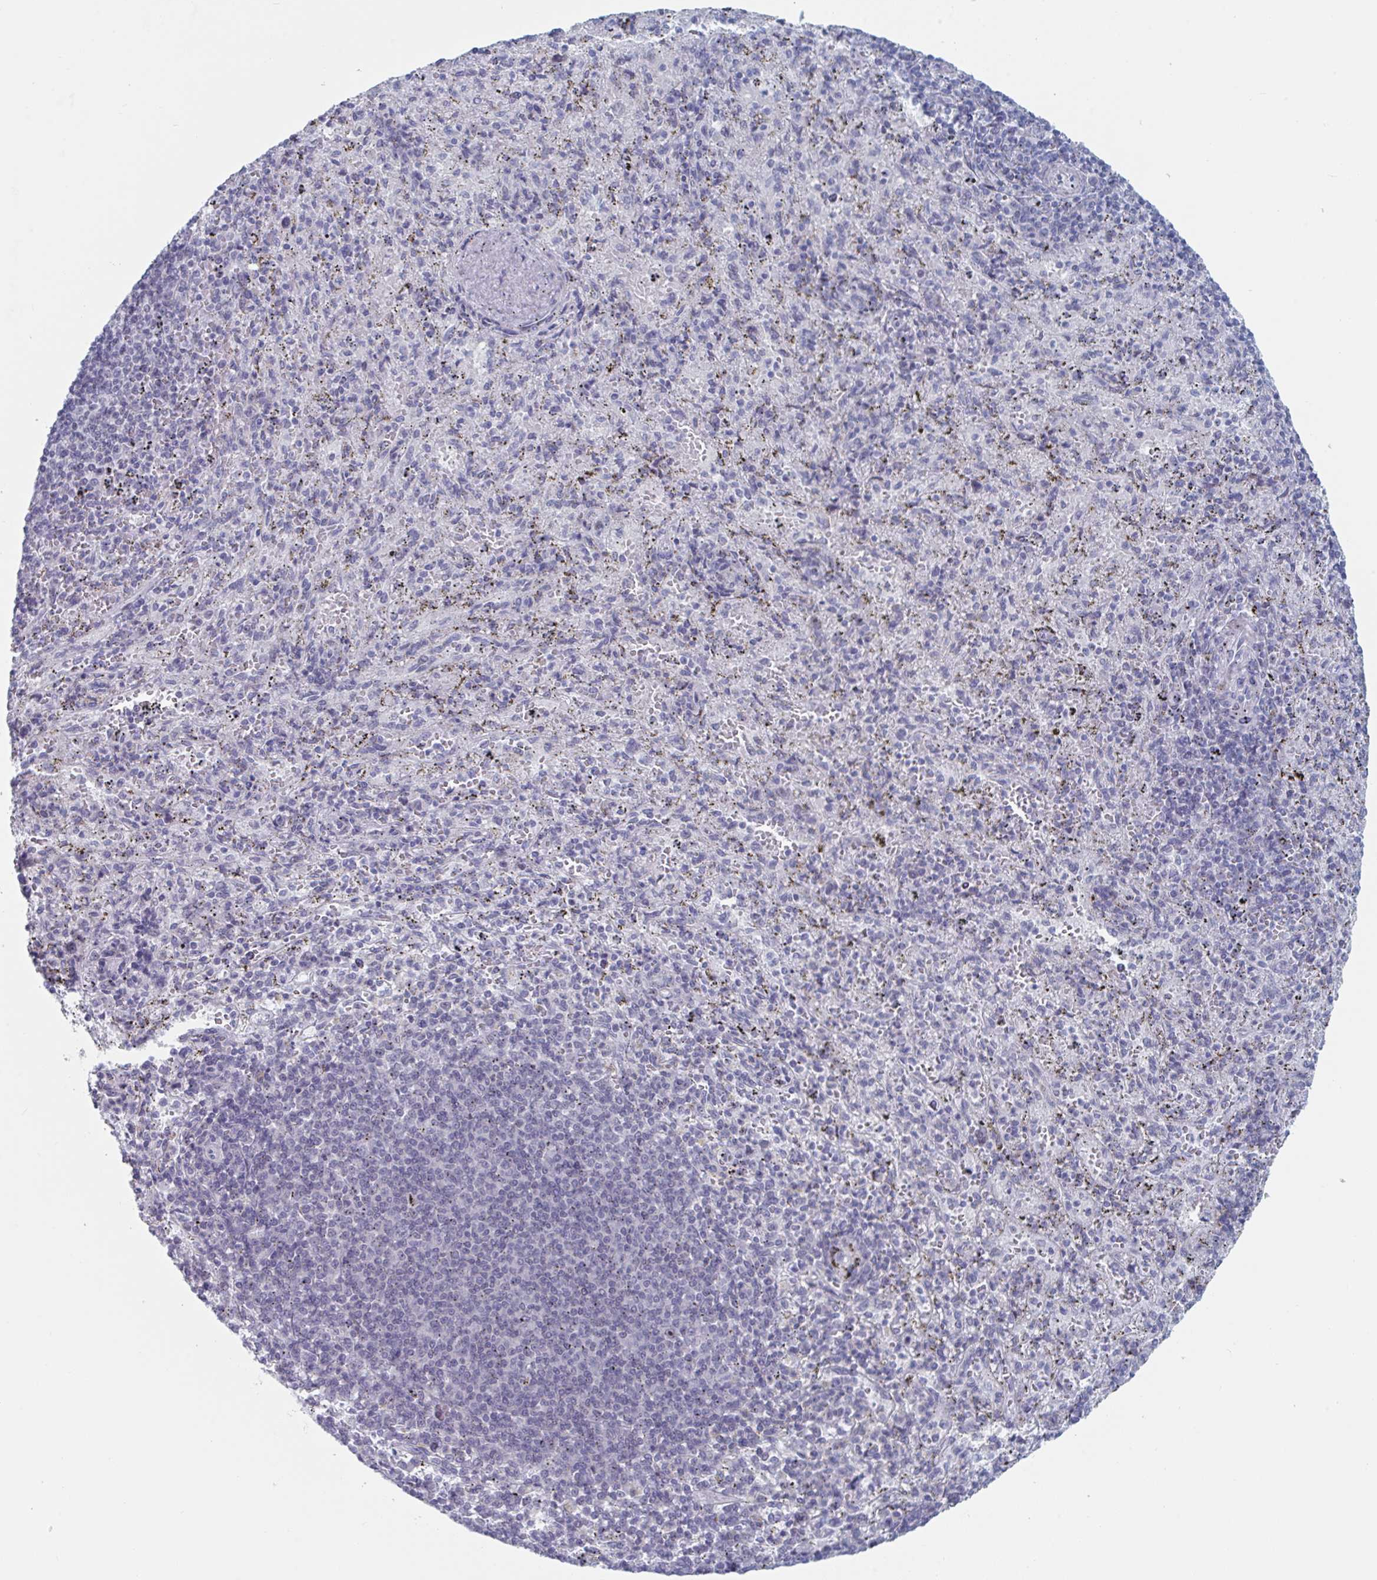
{"staining": {"intensity": "negative", "quantity": "none", "location": "none"}, "tissue": "spleen", "cell_type": "Cells in red pulp", "image_type": "normal", "snomed": [{"axis": "morphology", "description": "Normal tissue, NOS"}, {"axis": "topography", "description": "Spleen"}], "caption": "High power microscopy photomicrograph of an immunohistochemistry (IHC) image of benign spleen, revealing no significant expression in cells in red pulp. (Stains: DAB immunohistochemistry (IHC) with hematoxylin counter stain, Microscopy: brightfield microscopy at high magnification).", "gene": "NR1H2", "patient": {"sex": "male", "age": 57}}